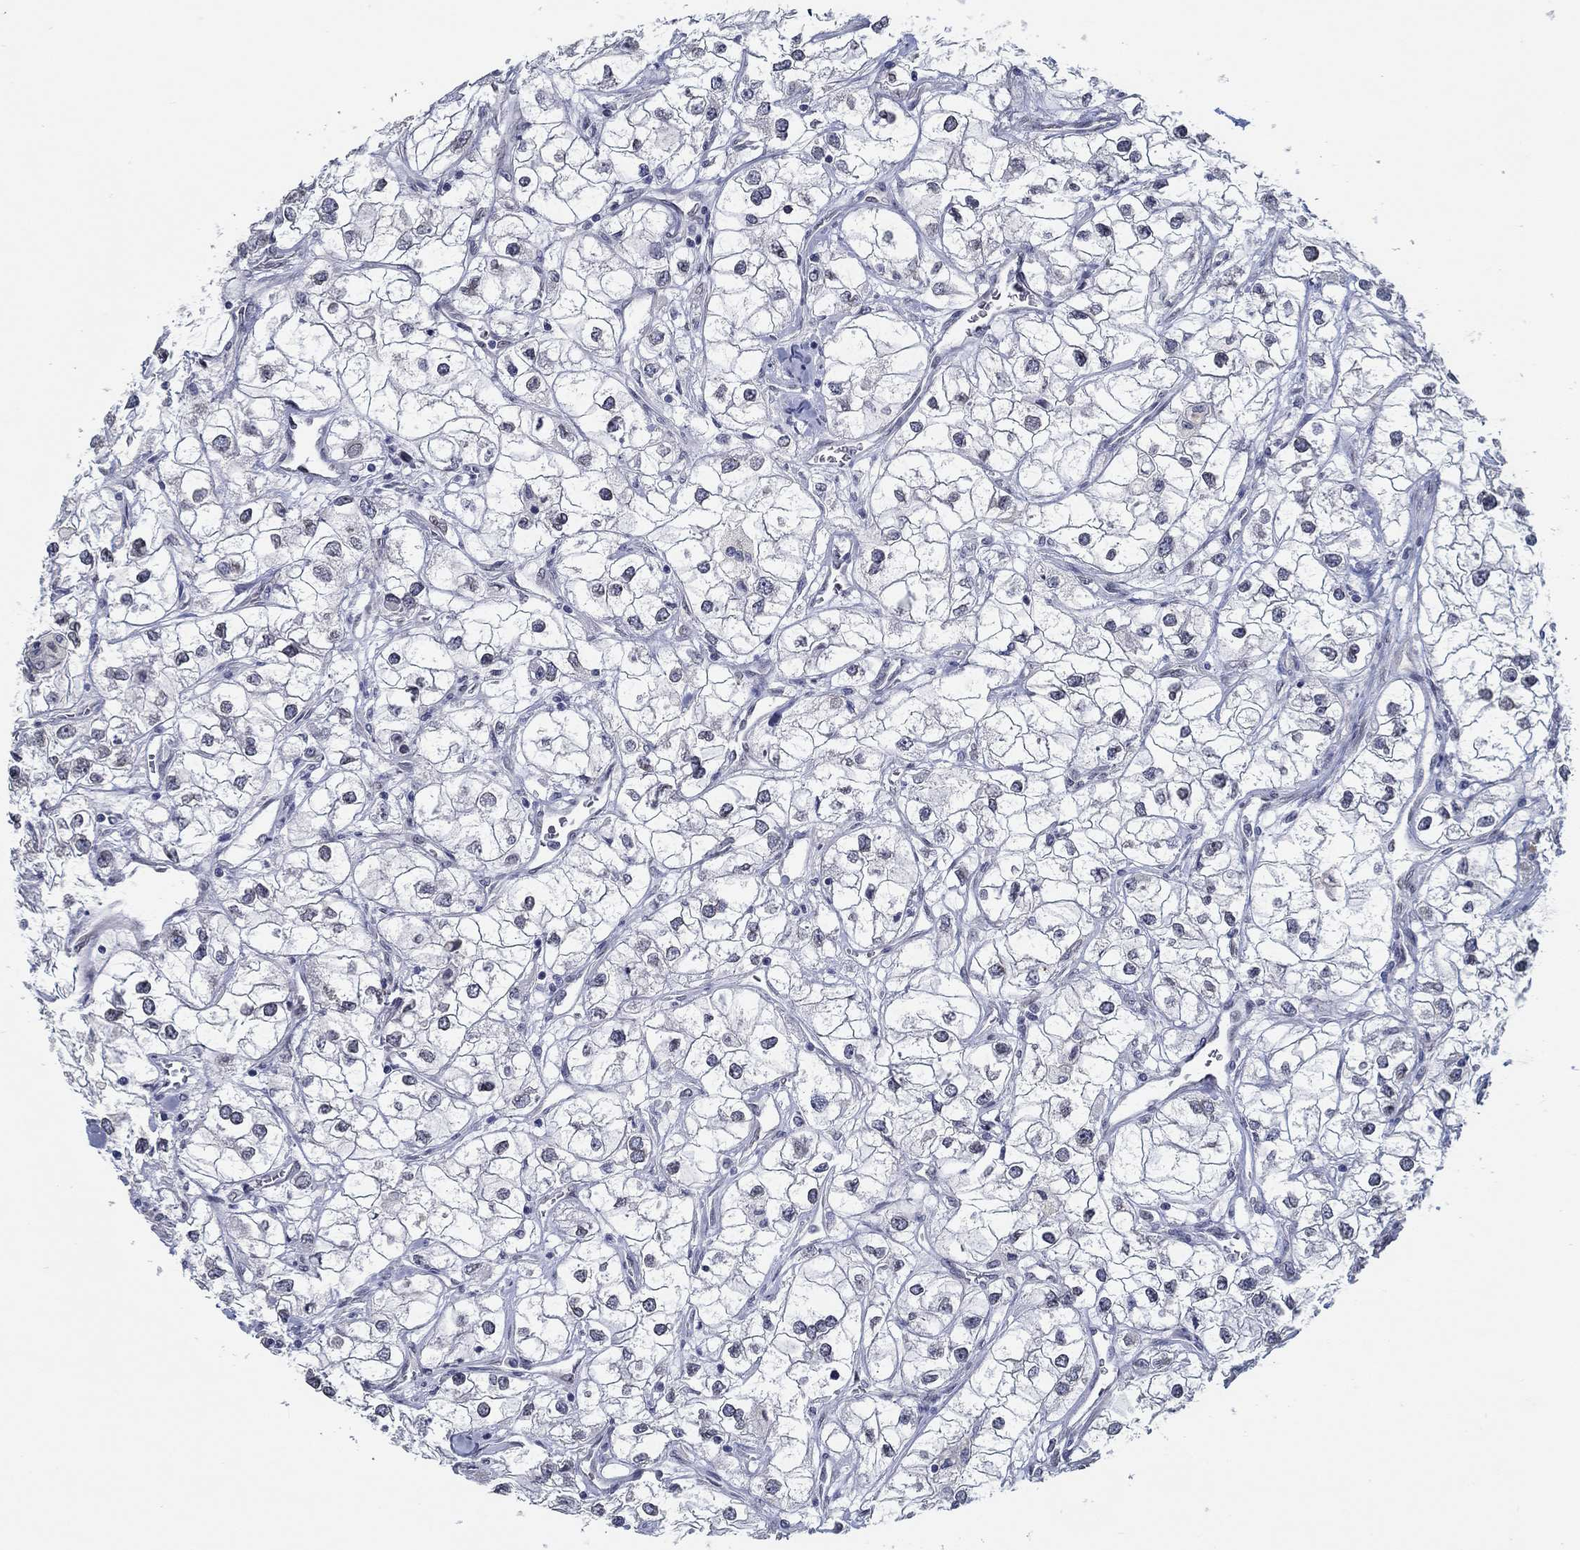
{"staining": {"intensity": "negative", "quantity": "none", "location": "none"}, "tissue": "renal cancer", "cell_type": "Tumor cells", "image_type": "cancer", "snomed": [{"axis": "morphology", "description": "Adenocarcinoma, NOS"}, {"axis": "topography", "description": "Kidney"}], "caption": "Protein analysis of renal cancer (adenocarcinoma) displays no significant staining in tumor cells.", "gene": "NUP155", "patient": {"sex": "male", "age": 59}}